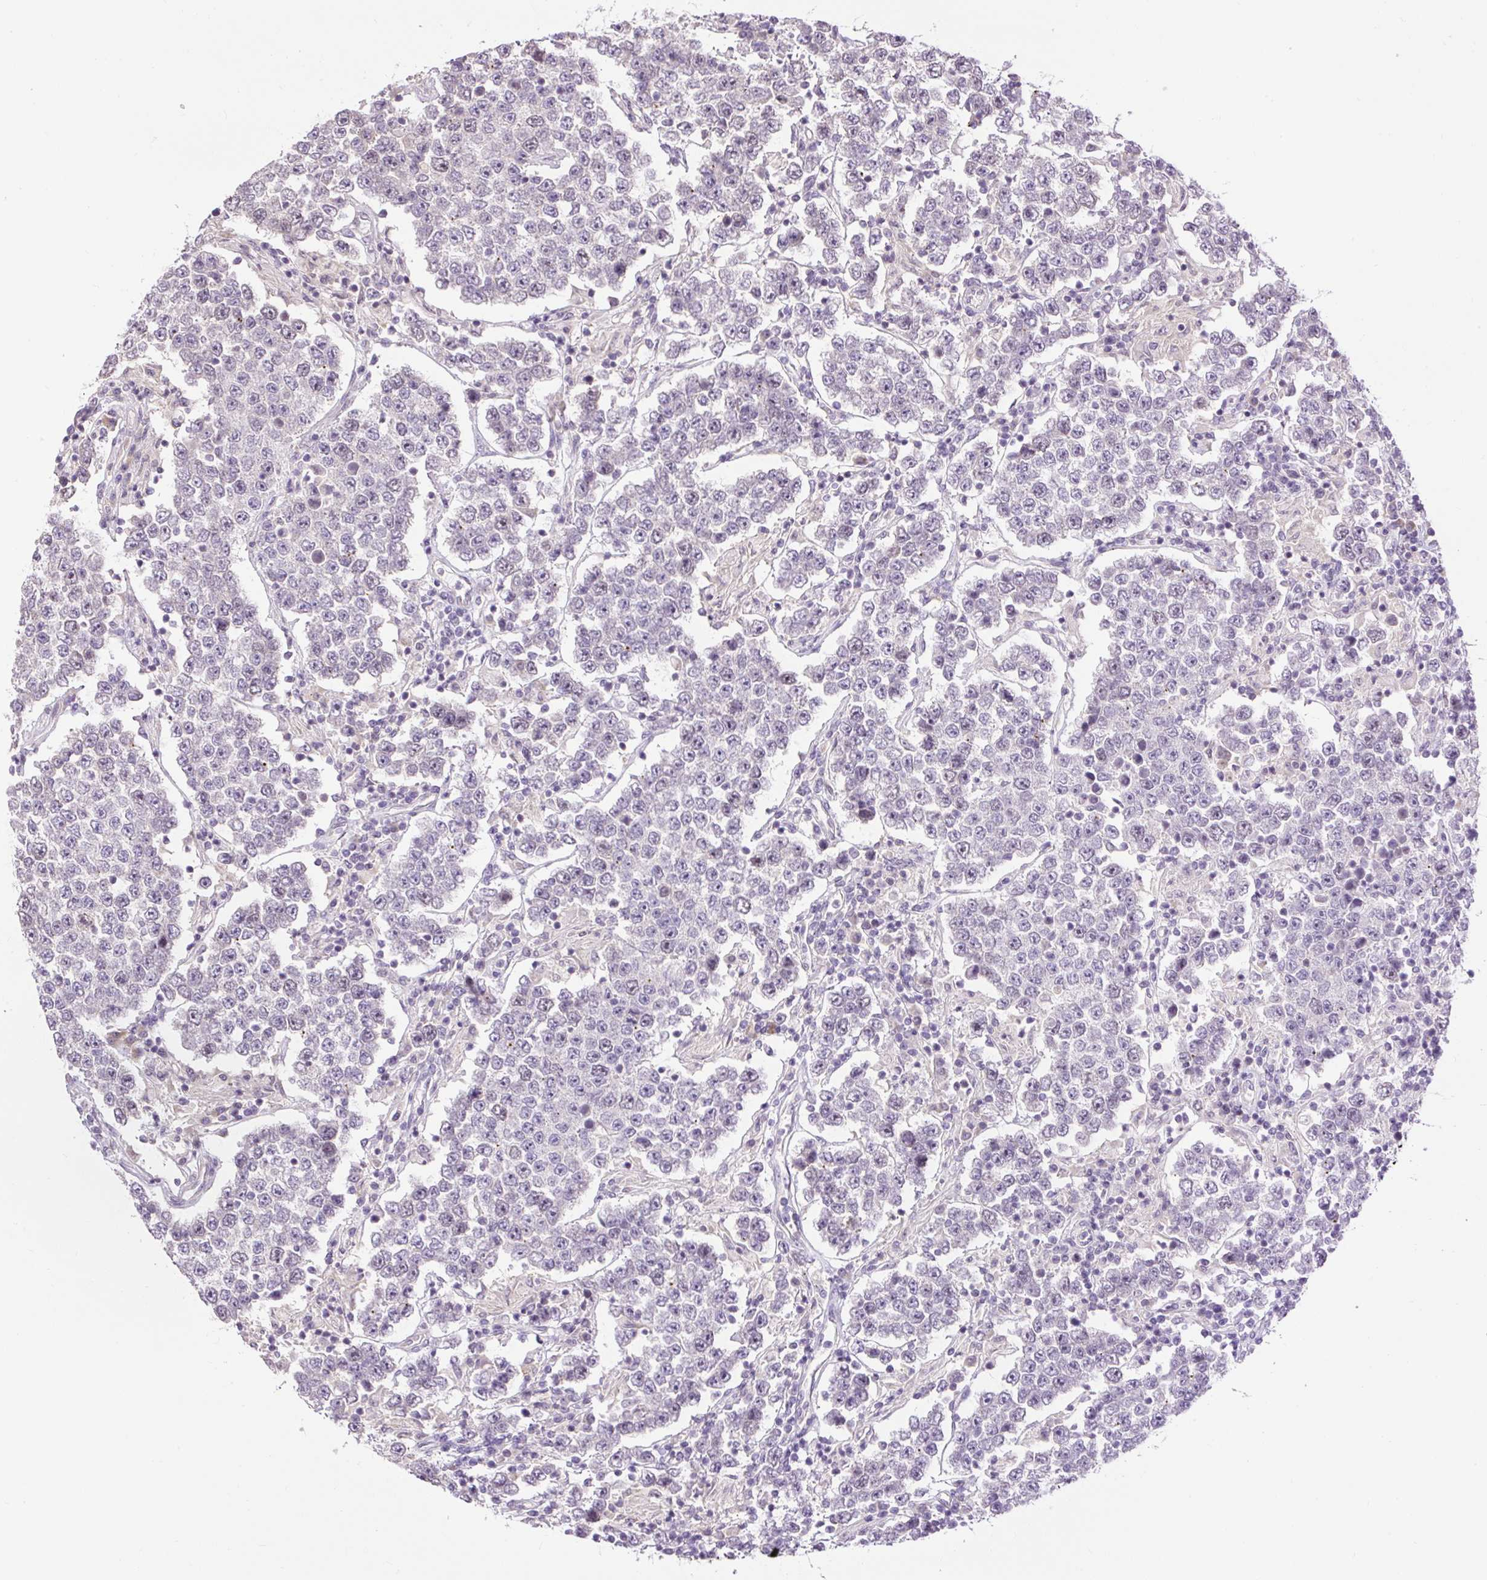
{"staining": {"intensity": "negative", "quantity": "none", "location": "none"}, "tissue": "testis cancer", "cell_type": "Tumor cells", "image_type": "cancer", "snomed": [{"axis": "morphology", "description": "Normal tissue, NOS"}, {"axis": "morphology", "description": "Urothelial carcinoma, High grade"}, {"axis": "morphology", "description": "Seminoma, NOS"}, {"axis": "morphology", "description": "Carcinoma, Embryonal, NOS"}, {"axis": "topography", "description": "Urinary bladder"}, {"axis": "topography", "description": "Testis"}], "caption": "Tumor cells show no significant expression in testis cancer.", "gene": "RACGAP1", "patient": {"sex": "male", "age": 41}}